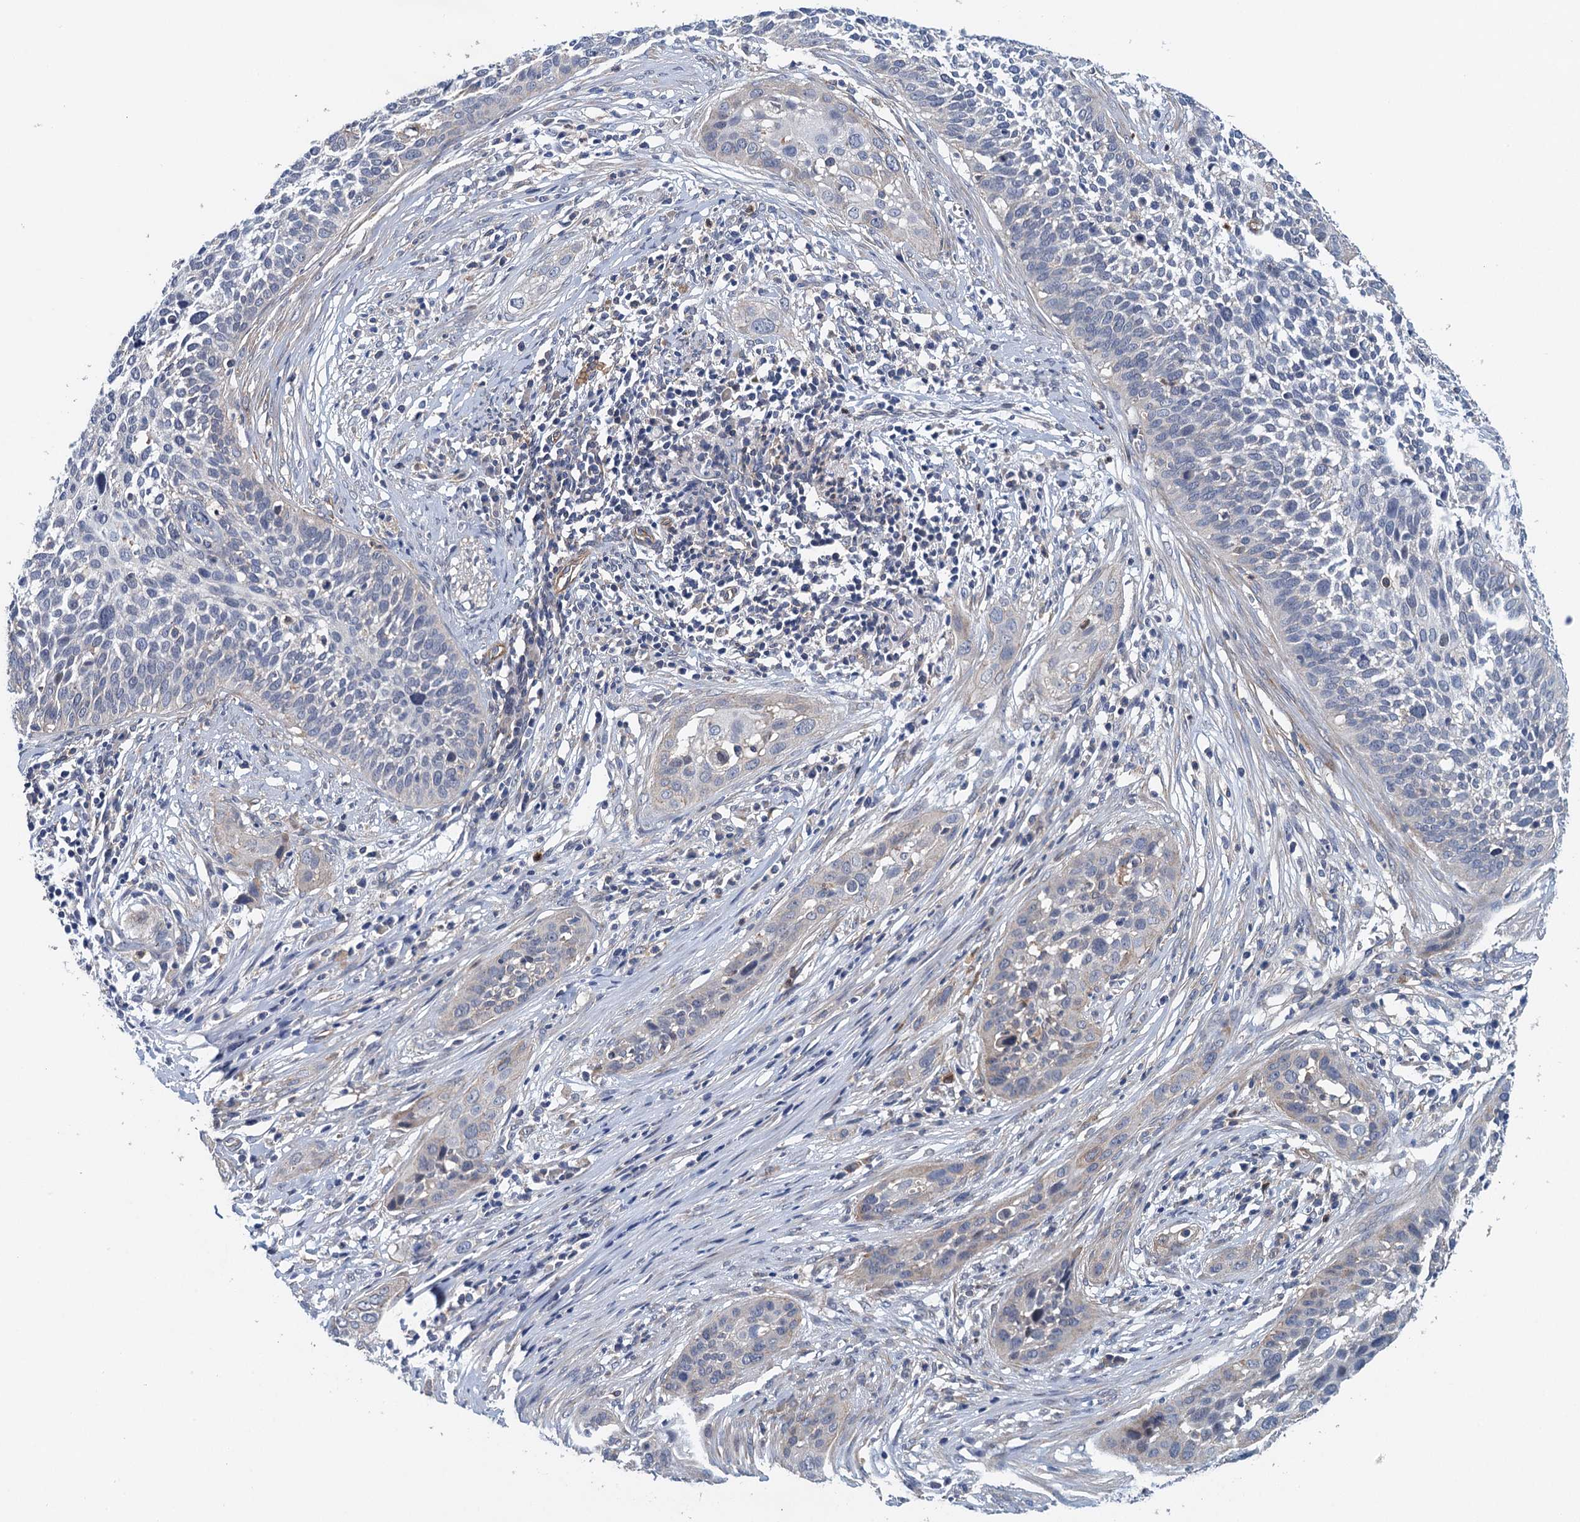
{"staining": {"intensity": "negative", "quantity": "none", "location": "none"}, "tissue": "cervical cancer", "cell_type": "Tumor cells", "image_type": "cancer", "snomed": [{"axis": "morphology", "description": "Squamous cell carcinoma, NOS"}, {"axis": "topography", "description": "Cervix"}], "caption": "Immunohistochemistry of human cervical cancer exhibits no positivity in tumor cells.", "gene": "RSAD2", "patient": {"sex": "female", "age": 34}}